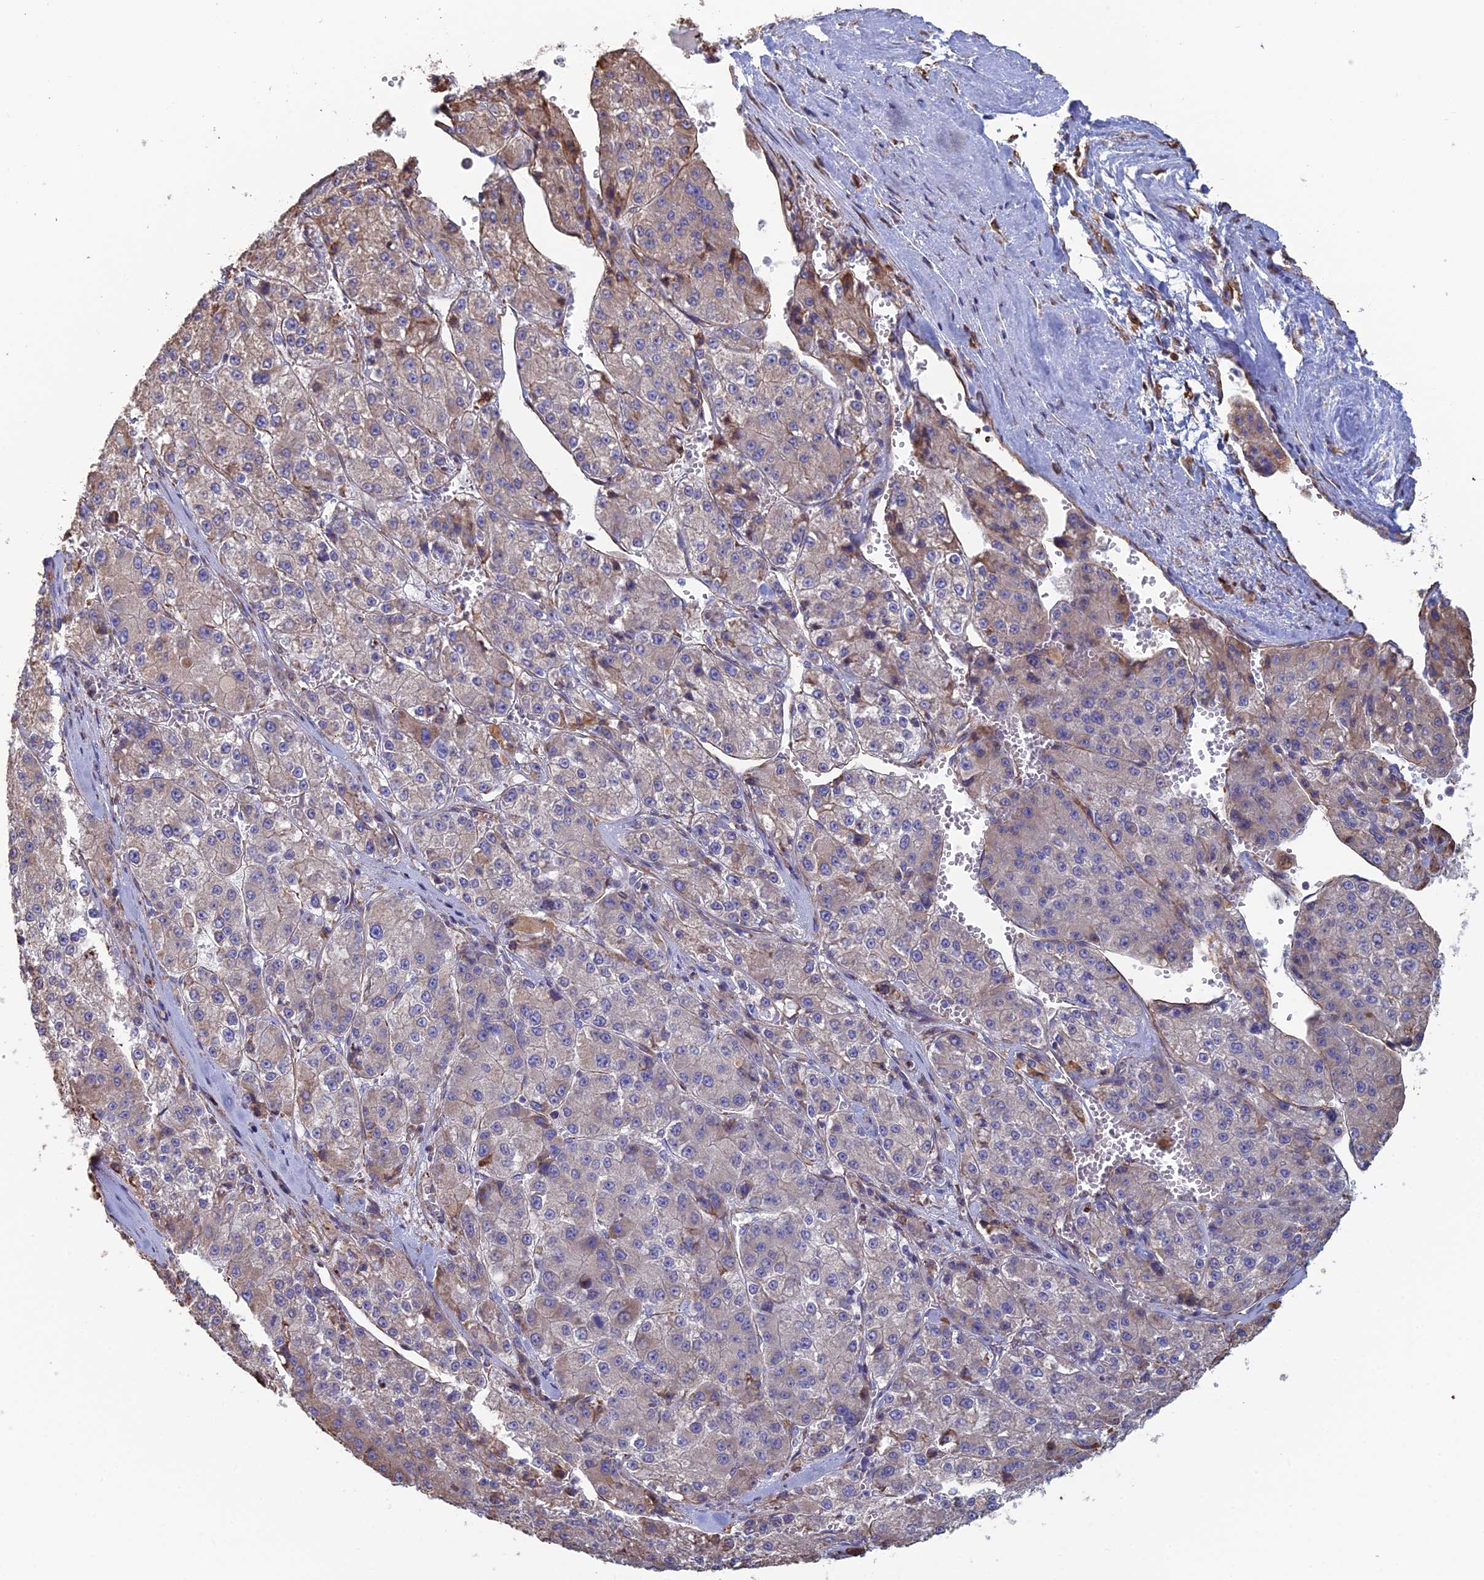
{"staining": {"intensity": "weak", "quantity": "<25%", "location": "cytoplasmic/membranous"}, "tissue": "liver cancer", "cell_type": "Tumor cells", "image_type": "cancer", "snomed": [{"axis": "morphology", "description": "Carcinoma, Hepatocellular, NOS"}, {"axis": "topography", "description": "Liver"}], "caption": "This is an immunohistochemistry photomicrograph of hepatocellular carcinoma (liver). There is no positivity in tumor cells.", "gene": "CLVS2", "patient": {"sex": "female", "age": 73}}